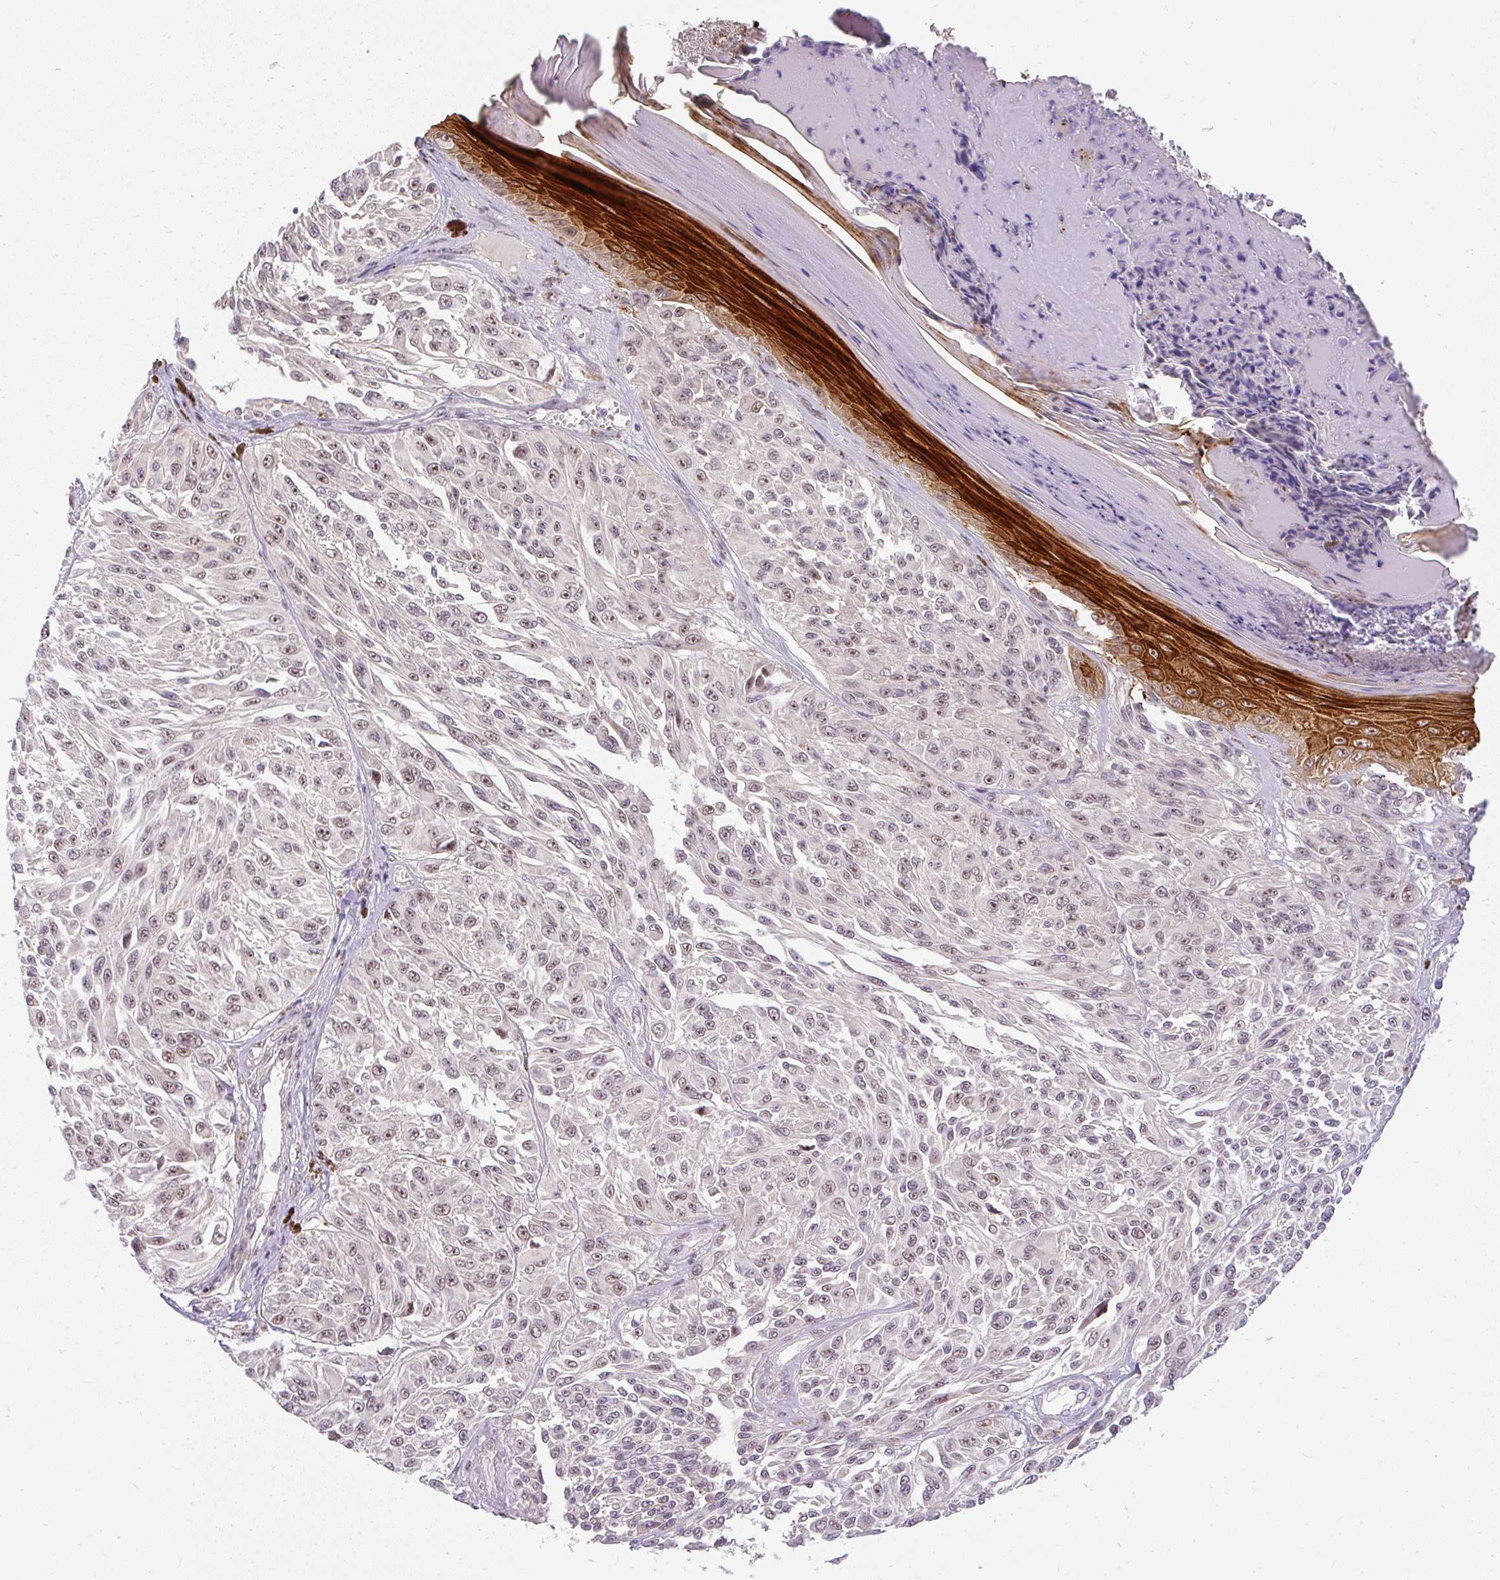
{"staining": {"intensity": "weak", "quantity": ">75%", "location": "nuclear"}, "tissue": "melanoma", "cell_type": "Tumor cells", "image_type": "cancer", "snomed": [{"axis": "morphology", "description": "Malignant melanoma, NOS"}, {"axis": "topography", "description": "Skin"}], "caption": "Protein expression by immunohistochemistry (IHC) exhibits weak nuclear staining in approximately >75% of tumor cells in malignant melanoma. (brown staining indicates protein expression, while blue staining denotes nuclei).", "gene": "FAM117B", "patient": {"sex": "male", "age": 94}}